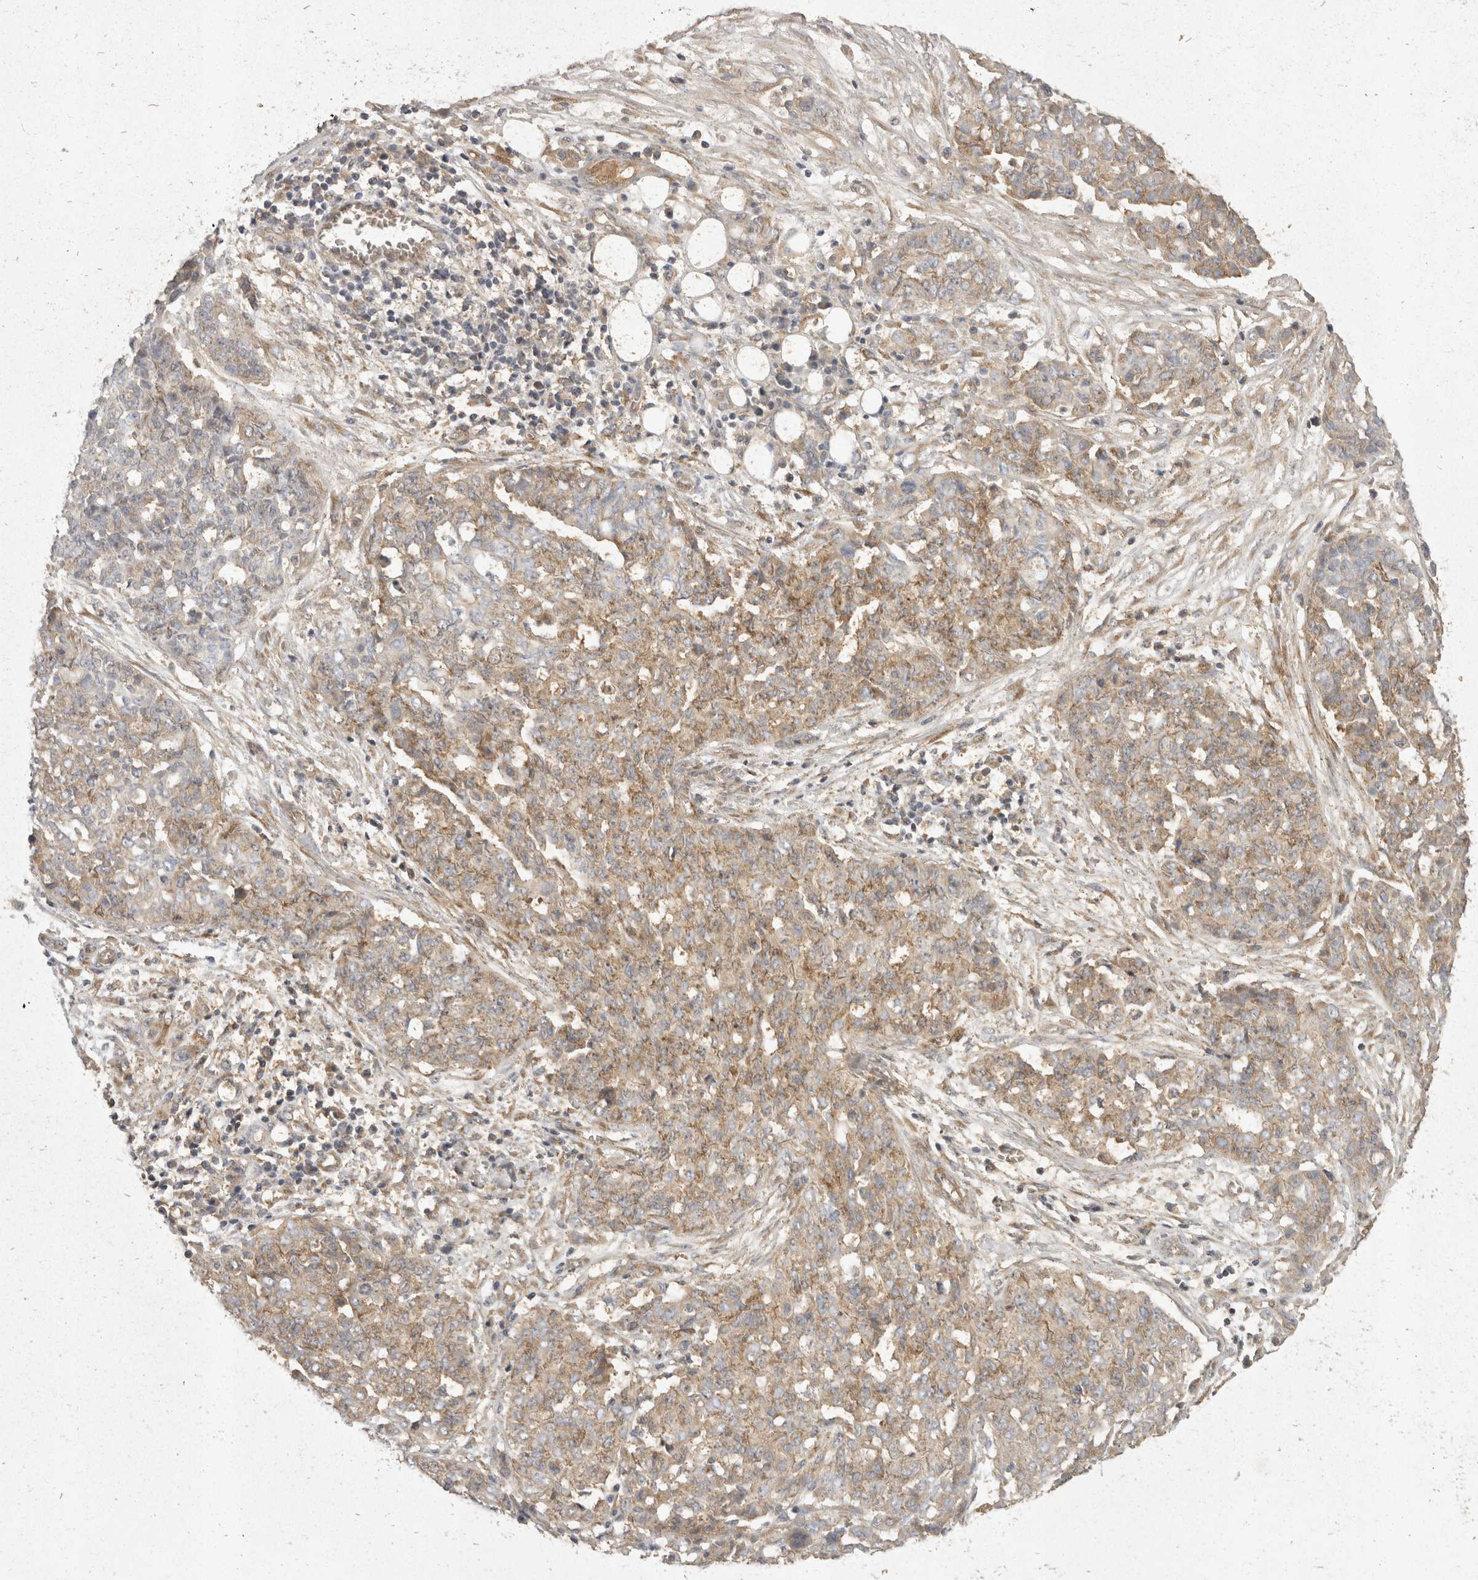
{"staining": {"intensity": "weak", "quantity": "25%-75%", "location": "cytoplasmic/membranous"}, "tissue": "ovarian cancer", "cell_type": "Tumor cells", "image_type": "cancer", "snomed": [{"axis": "morphology", "description": "Cystadenocarcinoma, serous, NOS"}, {"axis": "topography", "description": "Soft tissue"}, {"axis": "topography", "description": "Ovary"}], "caption": "Weak cytoplasmic/membranous staining is seen in approximately 25%-75% of tumor cells in serous cystadenocarcinoma (ovarian). The protein of interest is stained brown, and the nuclei are stained in blue (DAB (3,3'-diaminobenzidine) IHC with brightfield microscopy, high magnification).", "gene": "EIF4G3", "patient": {"sex": "female", "age": 57}}